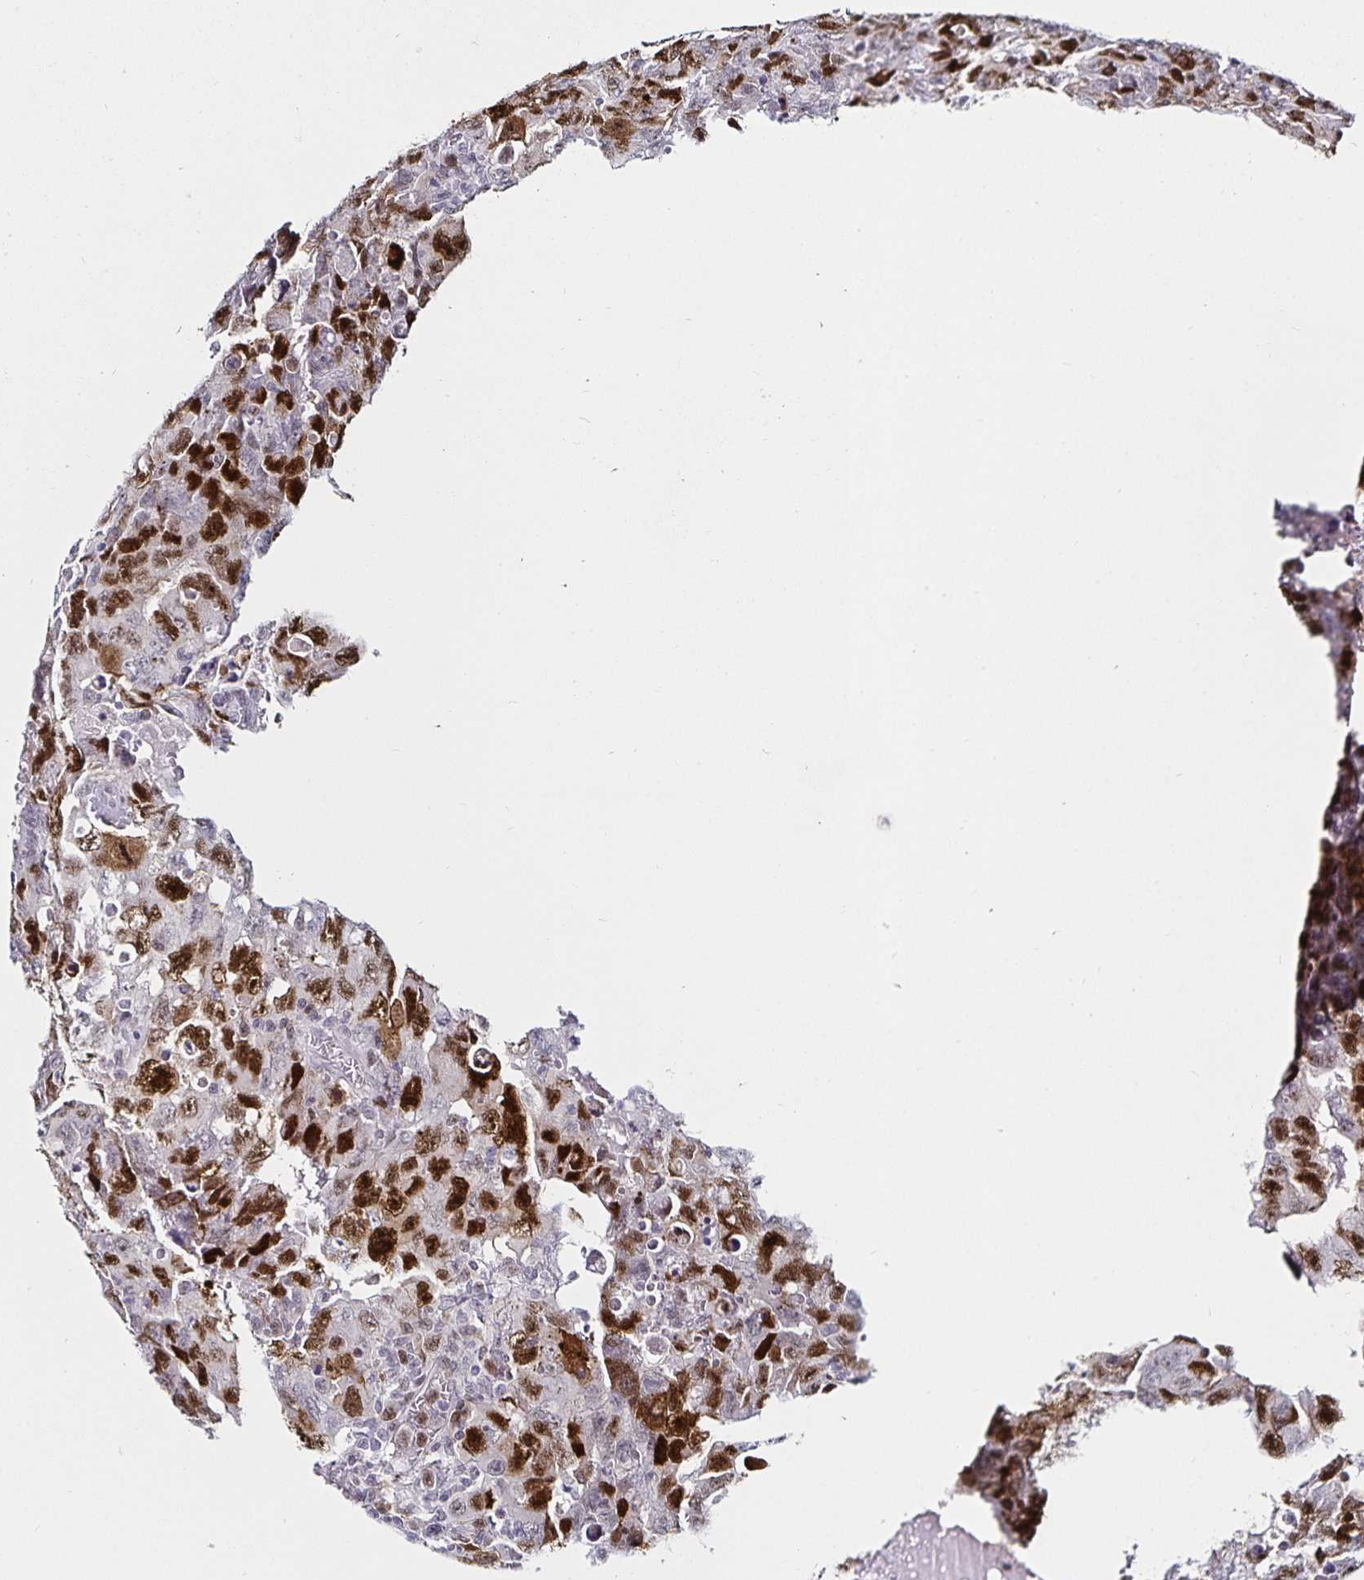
{"staining": {"intensity": "strong", "quantity": "25%-75%", "location": "nuclear"}, "tissue": "testis cancer", "cell_type": "Tumor cells", "image_type": "cancer", "snomed": [{"axis": "morphology", "description": "Carcinoma, Embryonal, NOS"}, {"axis": "topography", "description": "Testis"}], "caption": "IHC (DAB (3,3'-diaminobenzidine)) staining of testis embryonal carcinoma exhibits strong nuclear protein expression in approximately 25%-75% of tumor cells. The staining was performed using DAB, with brown indicating positive protein expression. Nuclei are stained blue with hematoxylin.", "gene": "ANLN", "patient": {"sex": "male", "age": 24}}